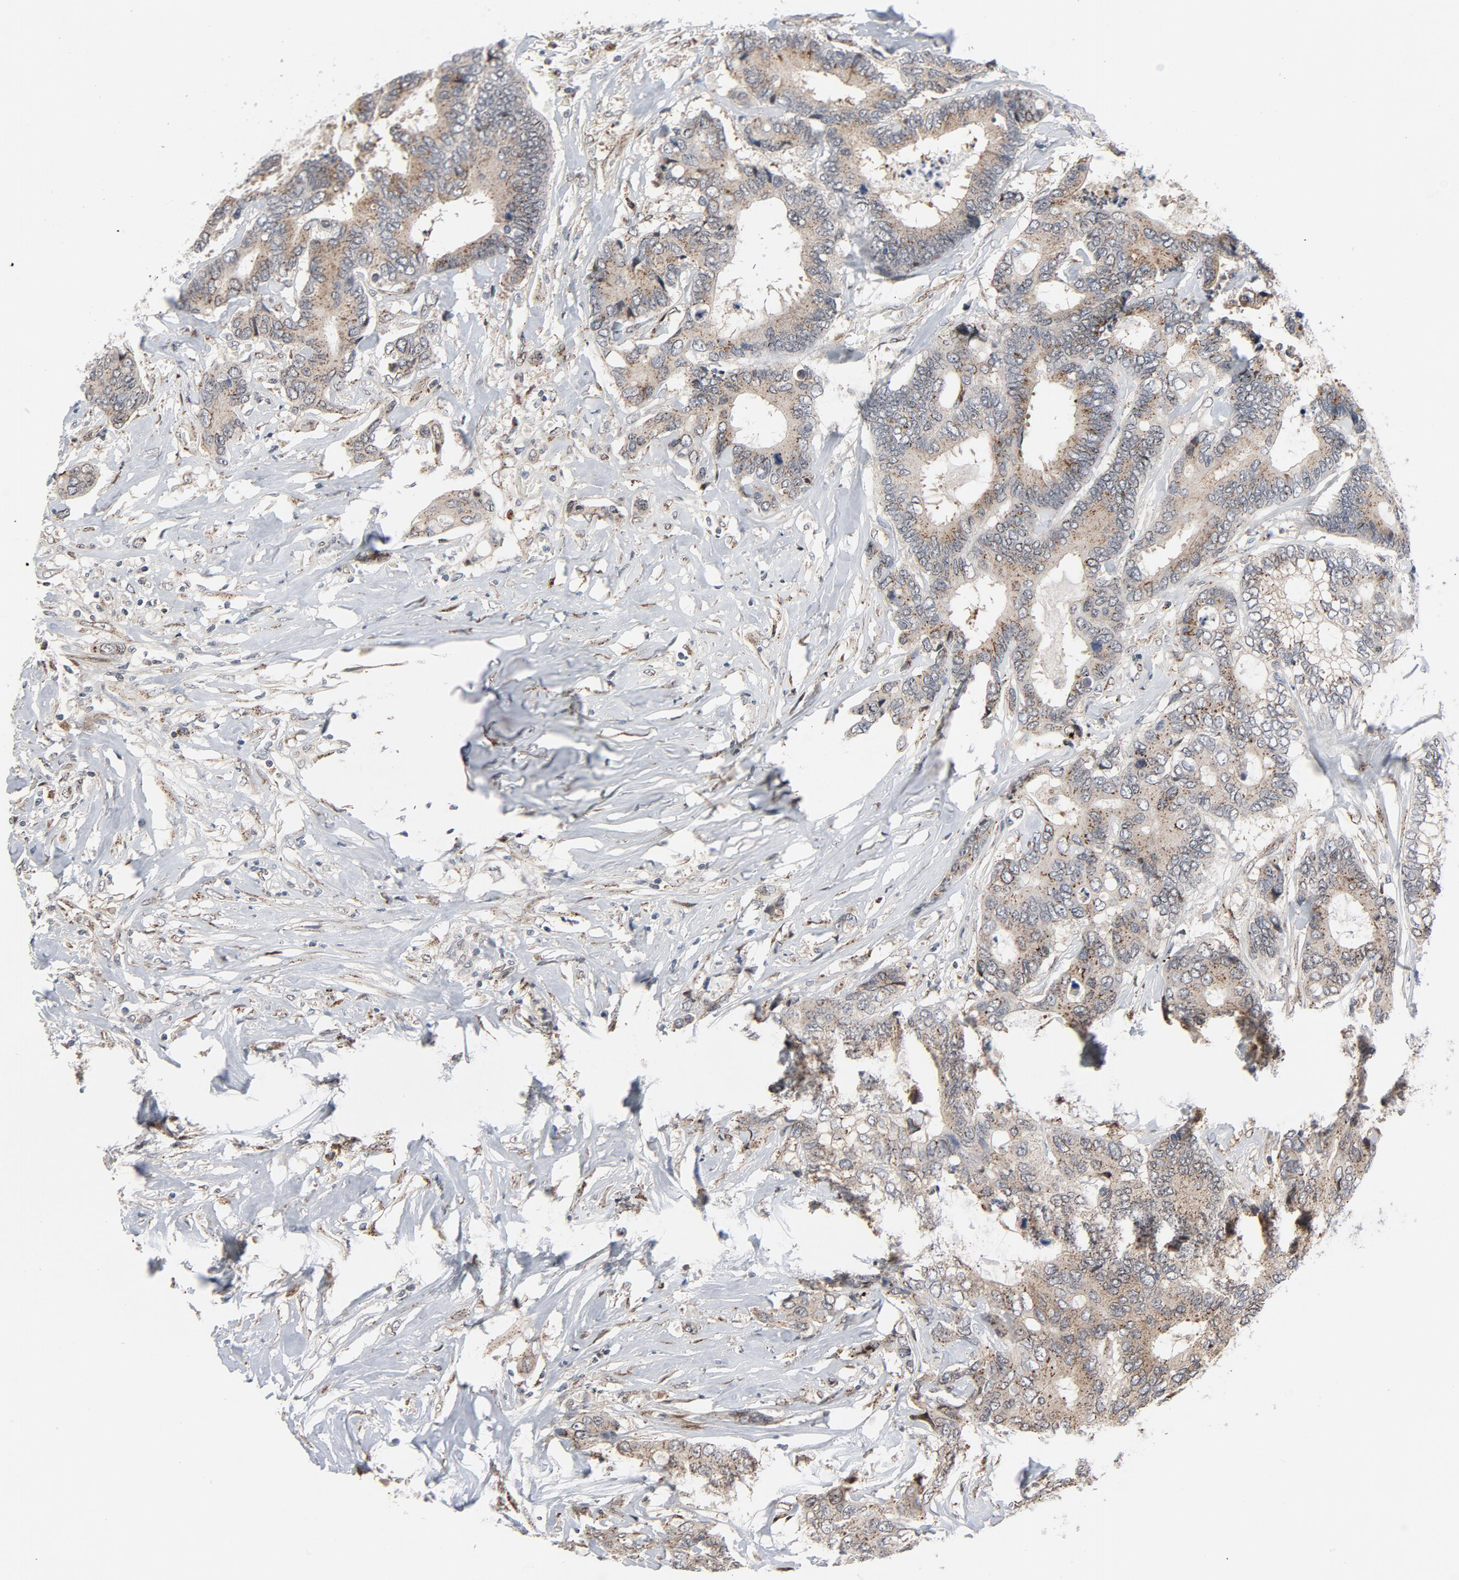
{"staining": {"intensity": "weak", "quantity": ">75%", "location": "cytoplasmic/membranous"}, "tissue": "colorectal cancer", "cell_type": "Tumor cells", "image_type": "cancer", "snomed": [{"axis": "morphology", "description": "Adenocarcinoma, NOS"}, {"axis": "topography", "description": "Rectum"}], "caption": "Immunohistochemical staining of colorectal cancer (adenocarcinoma) displays weak cytoplasmic/membranous protein staining in approximately >75% of tumor cells.", "gene": "RPL12", "patient": {"sex": "male", "age": 55}}